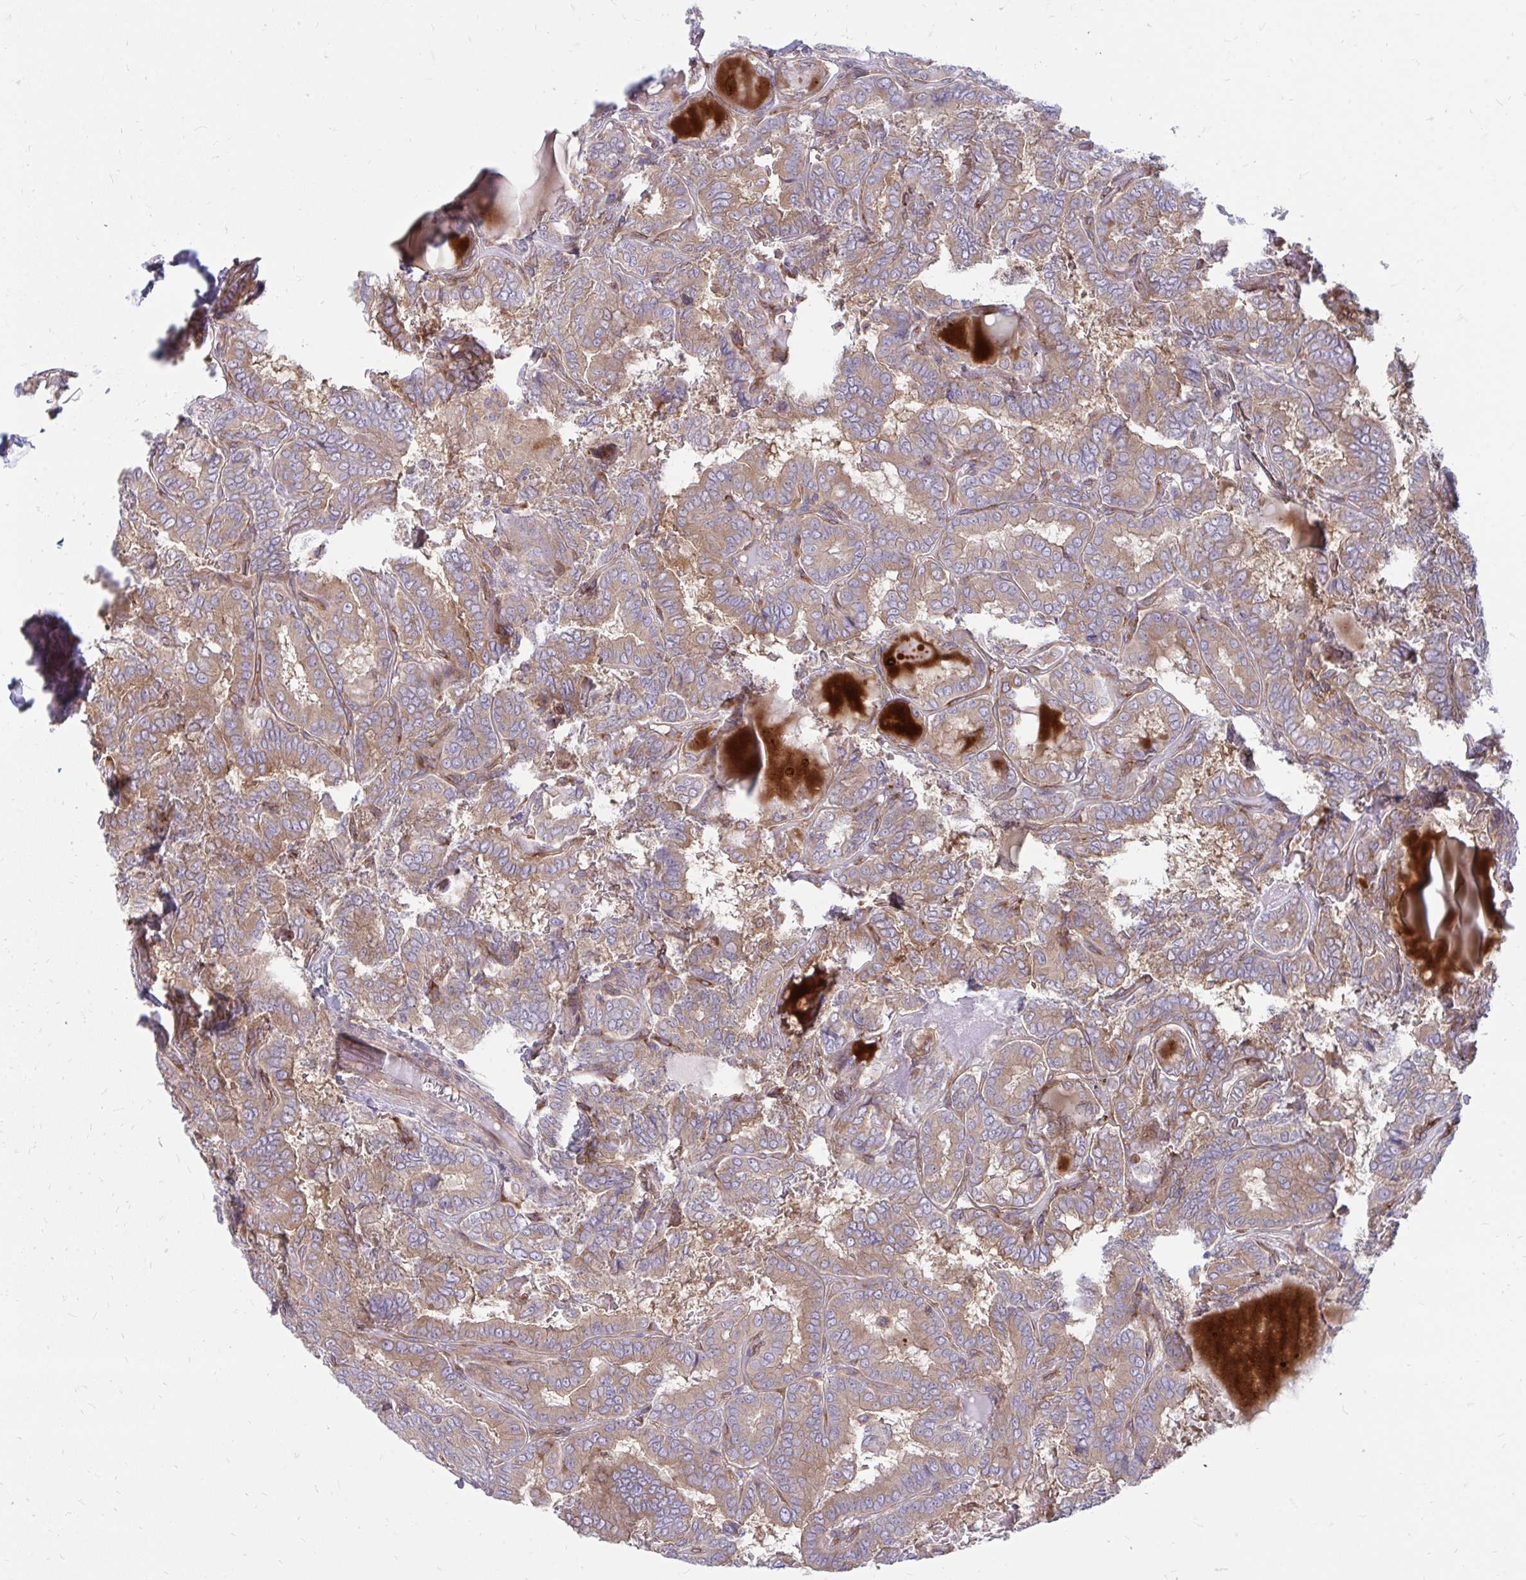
{"staining": {"intensity": "moderate", "quantity": ">75%", "location": "cytoplasmic/membranous"}, "tissue": "thyroid cancer", "cell_type": "Tumor cells", "image_type": "cancer", "snomed": [{"axis": "morphology", "description": "Papillary adenocarcinoma, NOS"}, {"axis": "topography", "description": "Thyroid gland"}], "caption": "Thyroid papillary adenocarcinoma stained for a protein demonstrates moderate cytoplasmic/membranous positivity in tumor cells. Nuclei are stained in blue.", "gene": "ASAP1", "patient": {"sex": "female", "age": 46}}